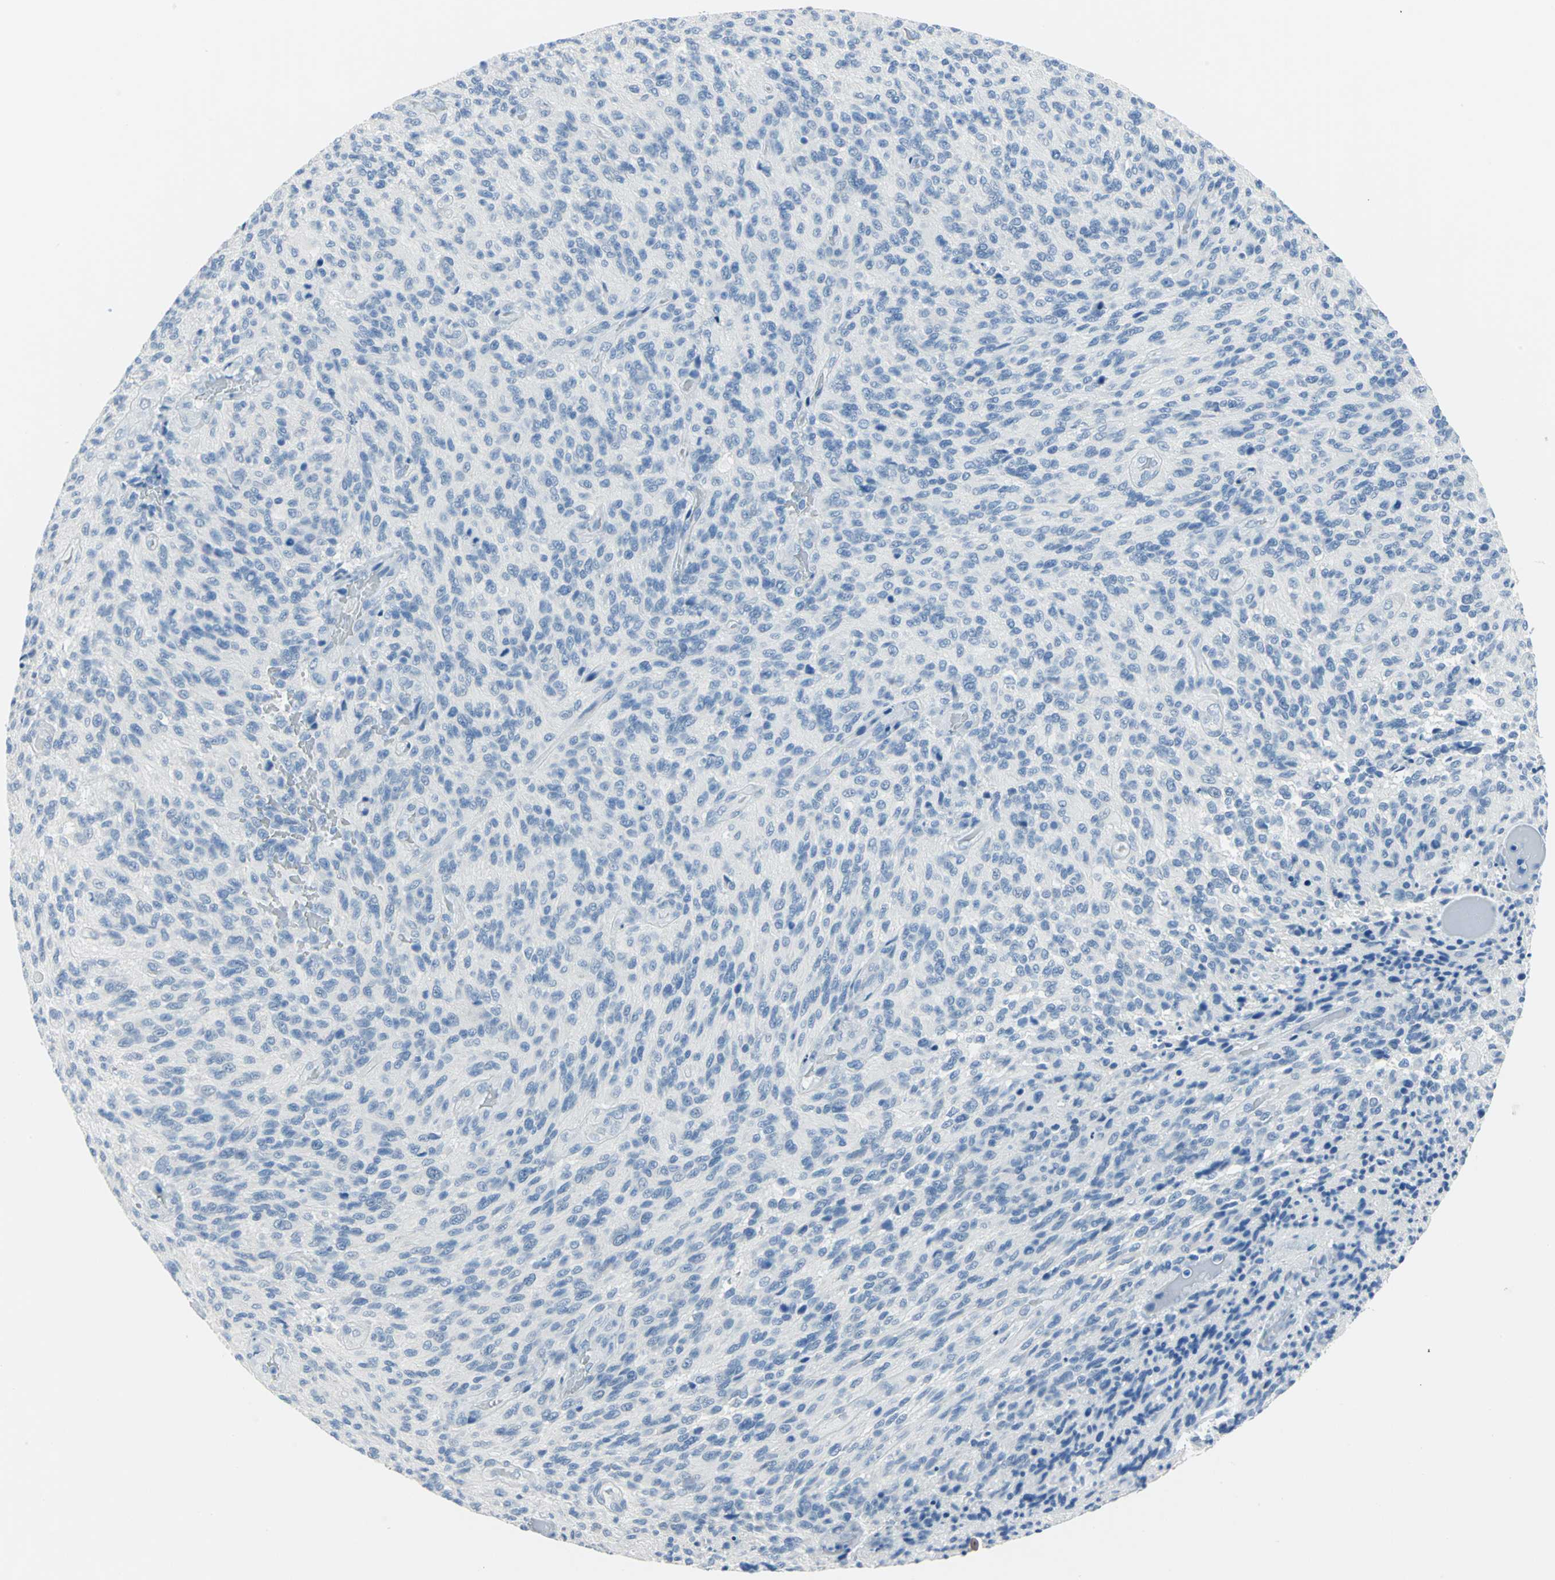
{"staining": {"intensity": "negative", "quantity": "none", "location": "none"}, "tissue": "glioma", "cell_type": "Tumor cells", "image_type": "cancer", "snomed": [{"axis": "morphology", "description": "Normal tissue, NOS"}, {"axis": "morphology", "description": "Glioma, malignant, High grade"}, {"axis": "topography", "description": "Cerebral cortex"}], "caption": "DAB immunohistochemical staining of human glioma demonstrates no significant positivity in tumor cells. (DAB (3,3'-diaminobenzidine) immunohistochemistry, high magnification).", "gene": "PKLR", "patient": {"sex": "male", "age": 56}}